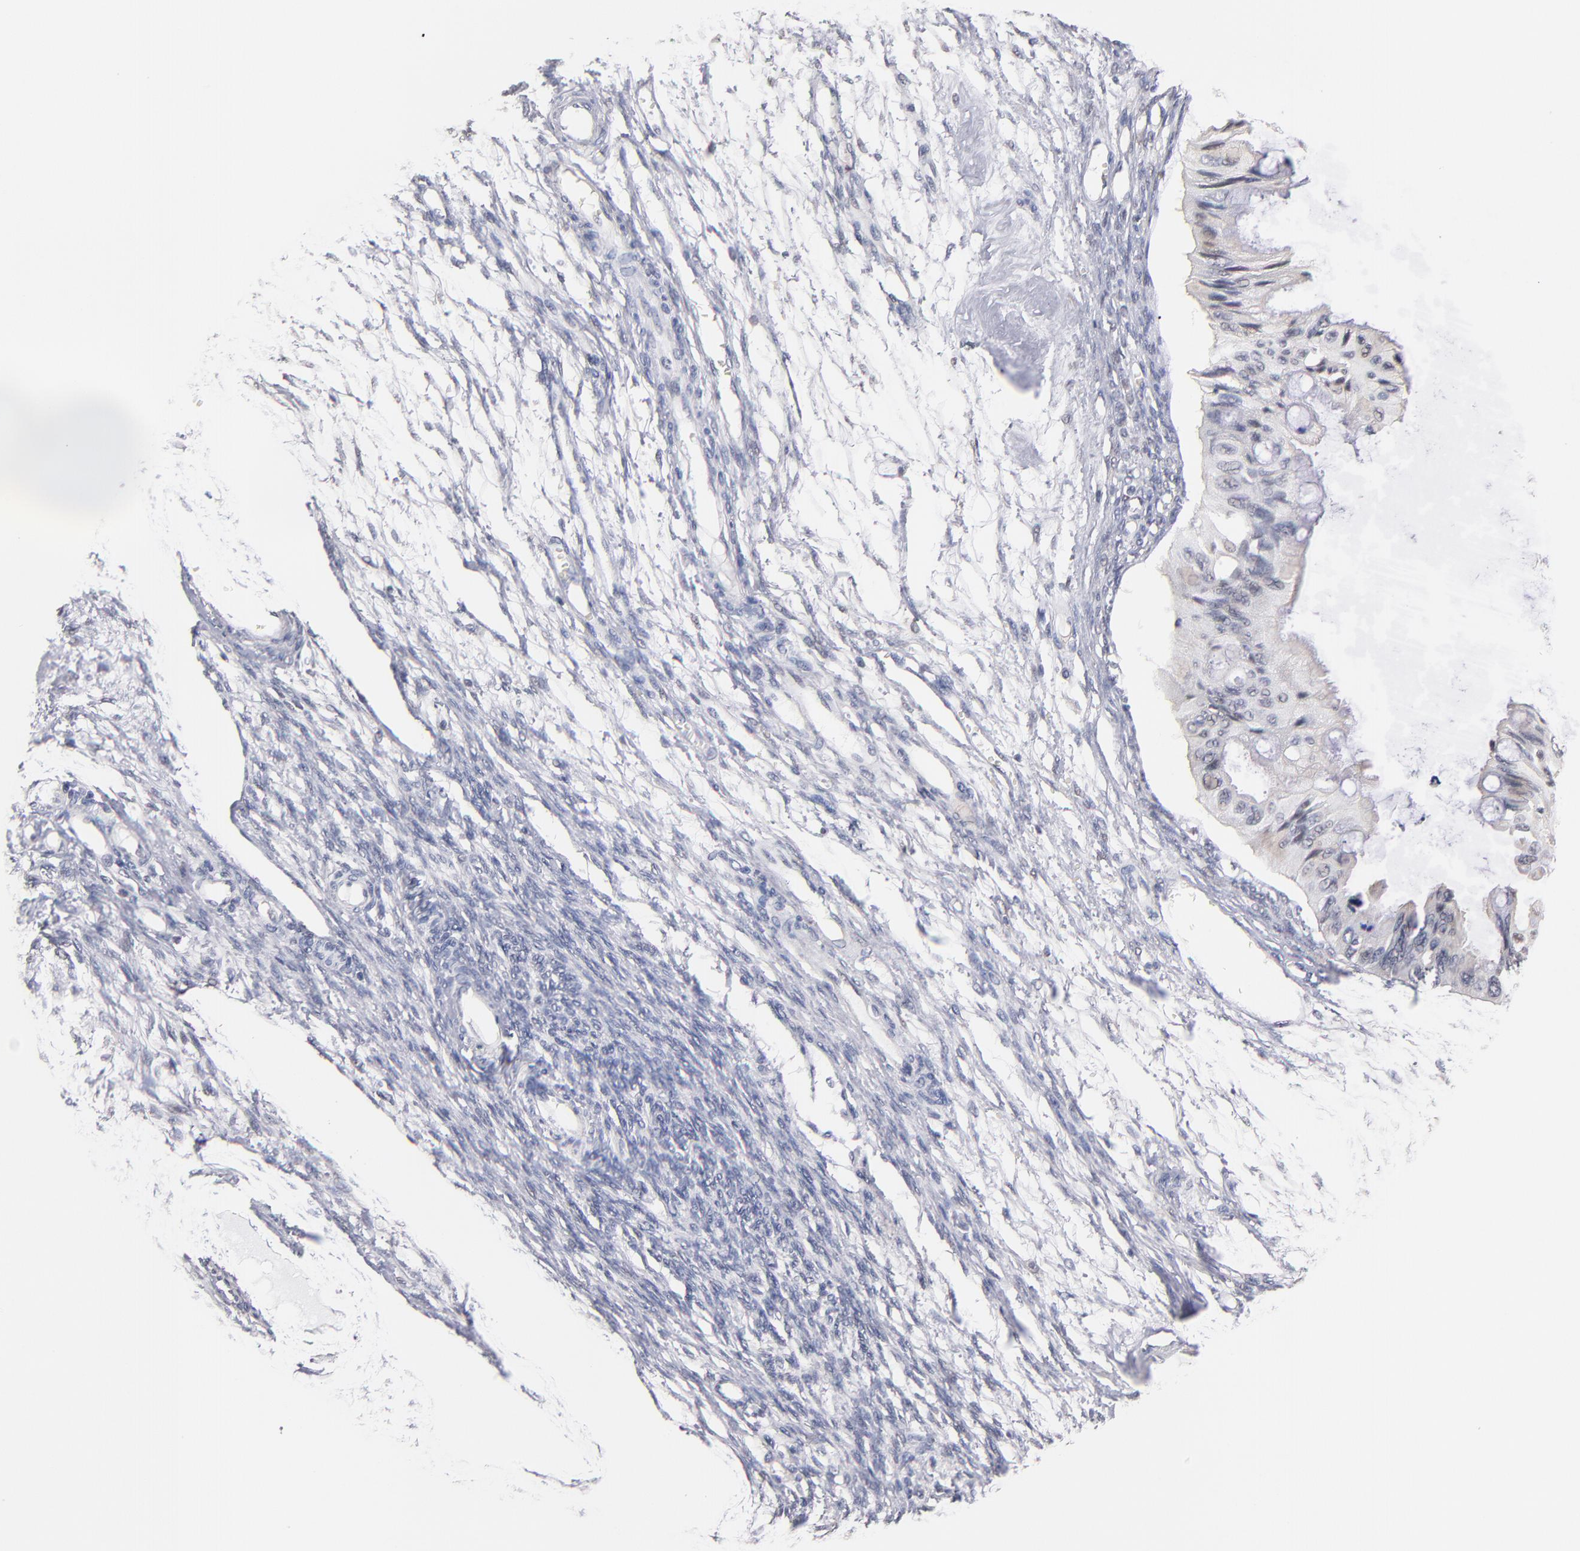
{"staining": {"intensity": "negative", "quantity": "none", "location": "none"}, "tissue": "ovarian cancer", "cell_type": "Tumor cells", "image_type": "cancer", "snomed": [{"axis": "morphology", "description": "Cystadenocarcinoma, mucinous, NOS"}, {"axis": "topography", "description": "Ovary"}], "caption": "Ovarian cancer (mucinous cystadenocarcinoma) was stained to show a protein in brown. There is no significant expression in tumor cells. (IHC, brightfield microscopy, high magnification).", "gene": "PSMD10", "patient": {"sex": "female", "age": 57}}